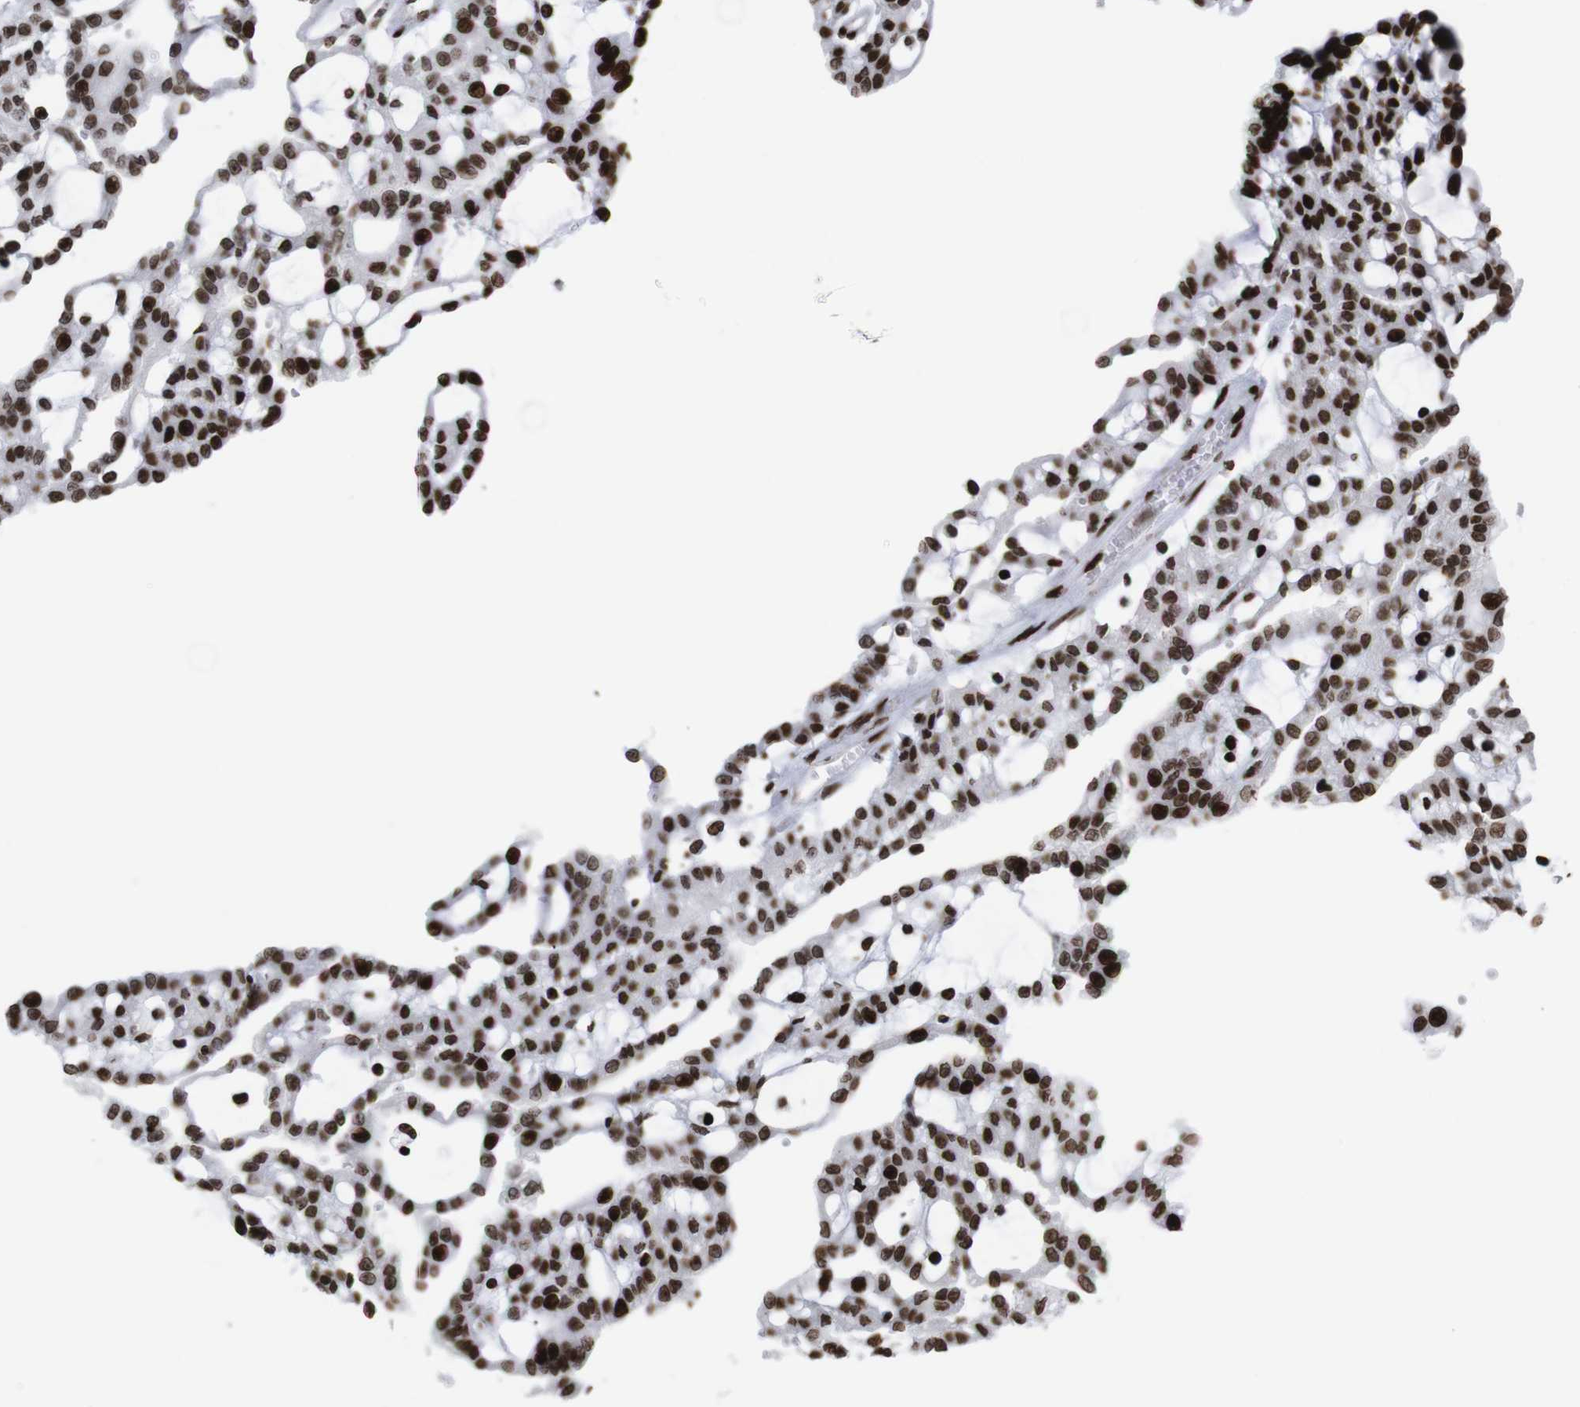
{"staining": {"intensity": "strong", "quantity": ">75%", "location": "nuclear"}, "tissue": "renal cancer", "cell_type": "Tumor cells", "image_type": "cancer", "snomed": [{"axis": "morphology", "description": "Adenocarcinoma, NOS"}, {"axis": "topography", "description": "Kidney"}], "caption": "Adenocarcinoma (renal) stained for a protein demonstrates strong nuclear positivity in tumor cells. (DAB (3,3'-diaminobenzidine) = brown stain, brightfield microscopy at high magnification).", "gene": "H1-4", "patient": {"sex": "male", "age": 63}}